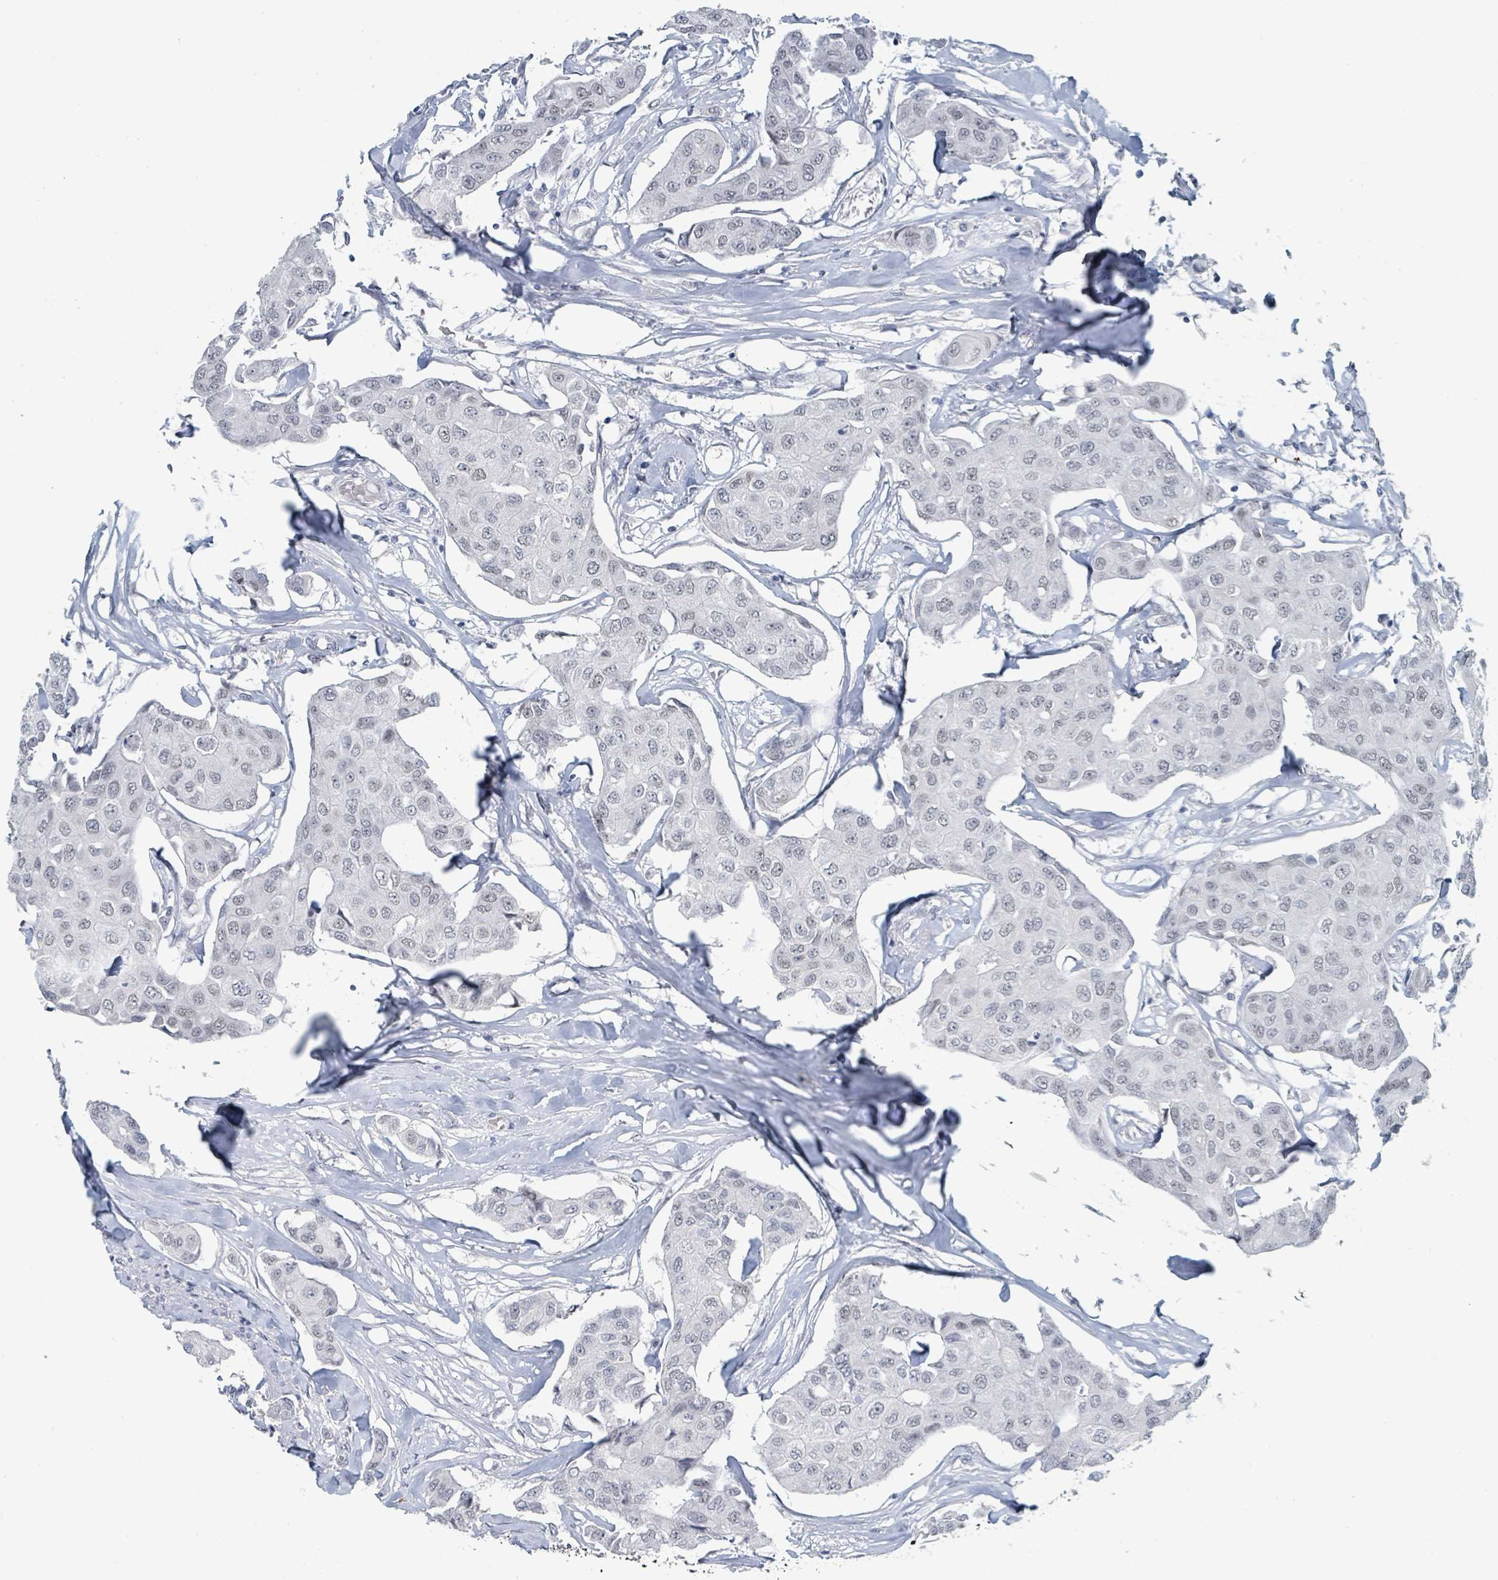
{"staining": {"intensity": "negative", "quantity": "none", "location": "none"}, "tissue": "breast cancer", "cell_type": "Tumor cells", "image_type": "cancer", "snomed": [{"axis": "morphology", "description": "Duct carcinoma"}, {"axis": "topography", "description": "Breast"}, {"axis": "topography", "description": "Lymph node"}], "caption": "An image of human breast cancer is negative for staining in tumor cells.", "gene": "EHMT2", "patient": {"sex": "female", "age": 80}}